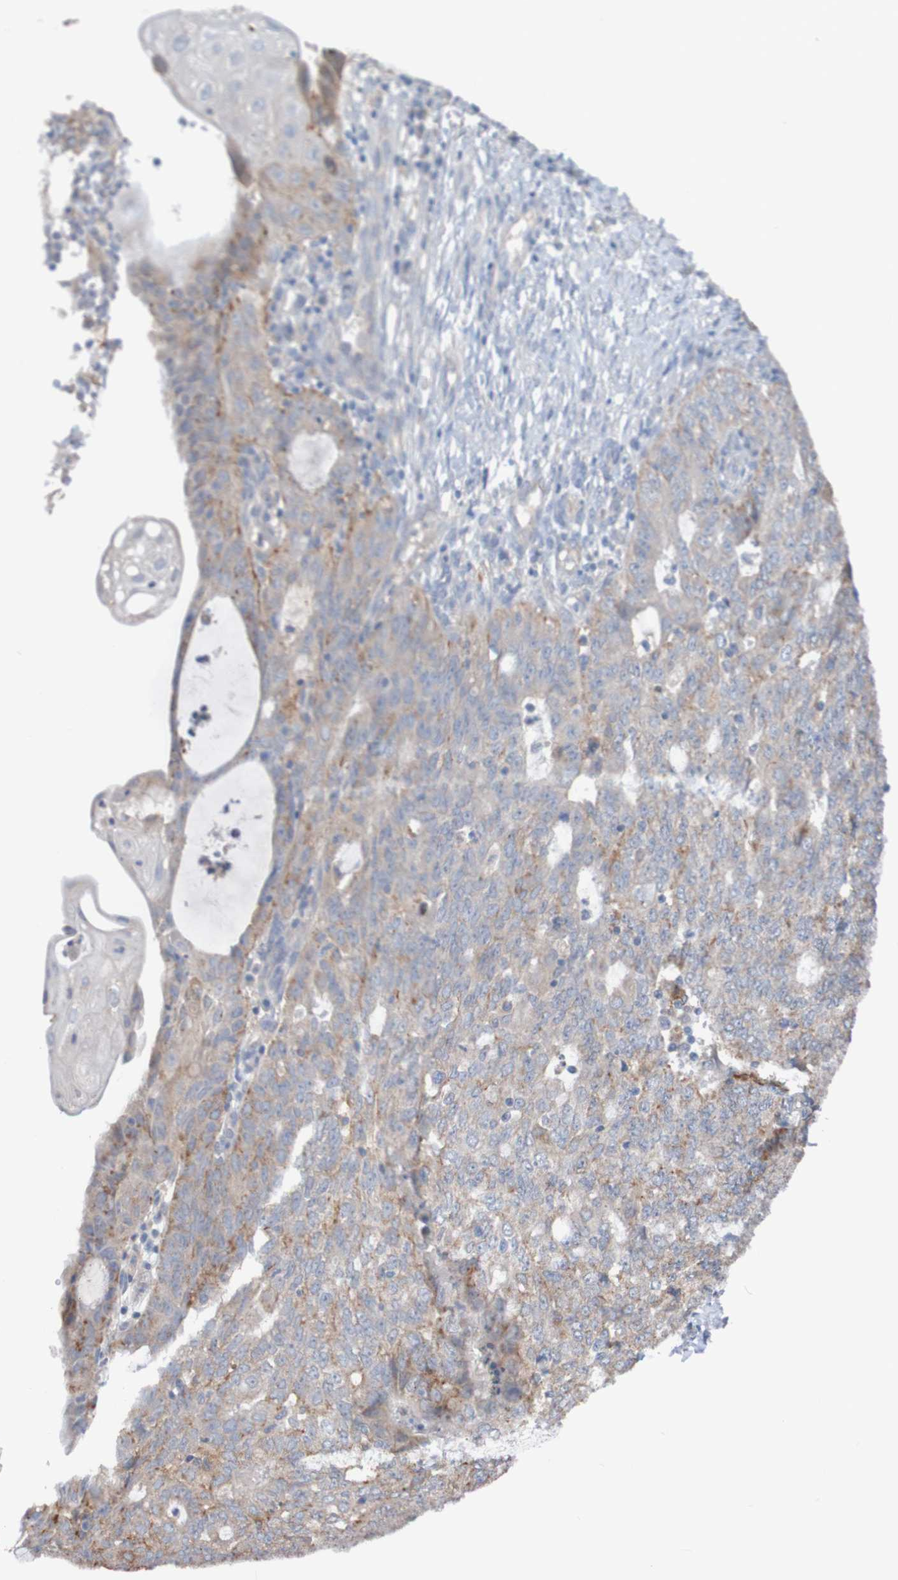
{"staining": {"intensity": "moderate", "quantity": "25%-75%", "location": "cytoplasmic/membranous"}, "tissue": "endometrial cancer", "cell_type": "Tumor cells", "image_type": "cancer", "snomed": [{"axis": "morphology", "description": "Adenocarcinoma, NOS"}, {"axis": "topography", "description": "Endometrium"}], "caption": "IHC (DAB) staining of human endometrial cancer displays moderate cytoplasmic/membranous protein staining in about 25%-75% of tumor cells. The protein of interest is shown in brown color, while the nuclei are stained blue.", "gene": "PHYH", "patient": {"sex": "female", "age": 32}}